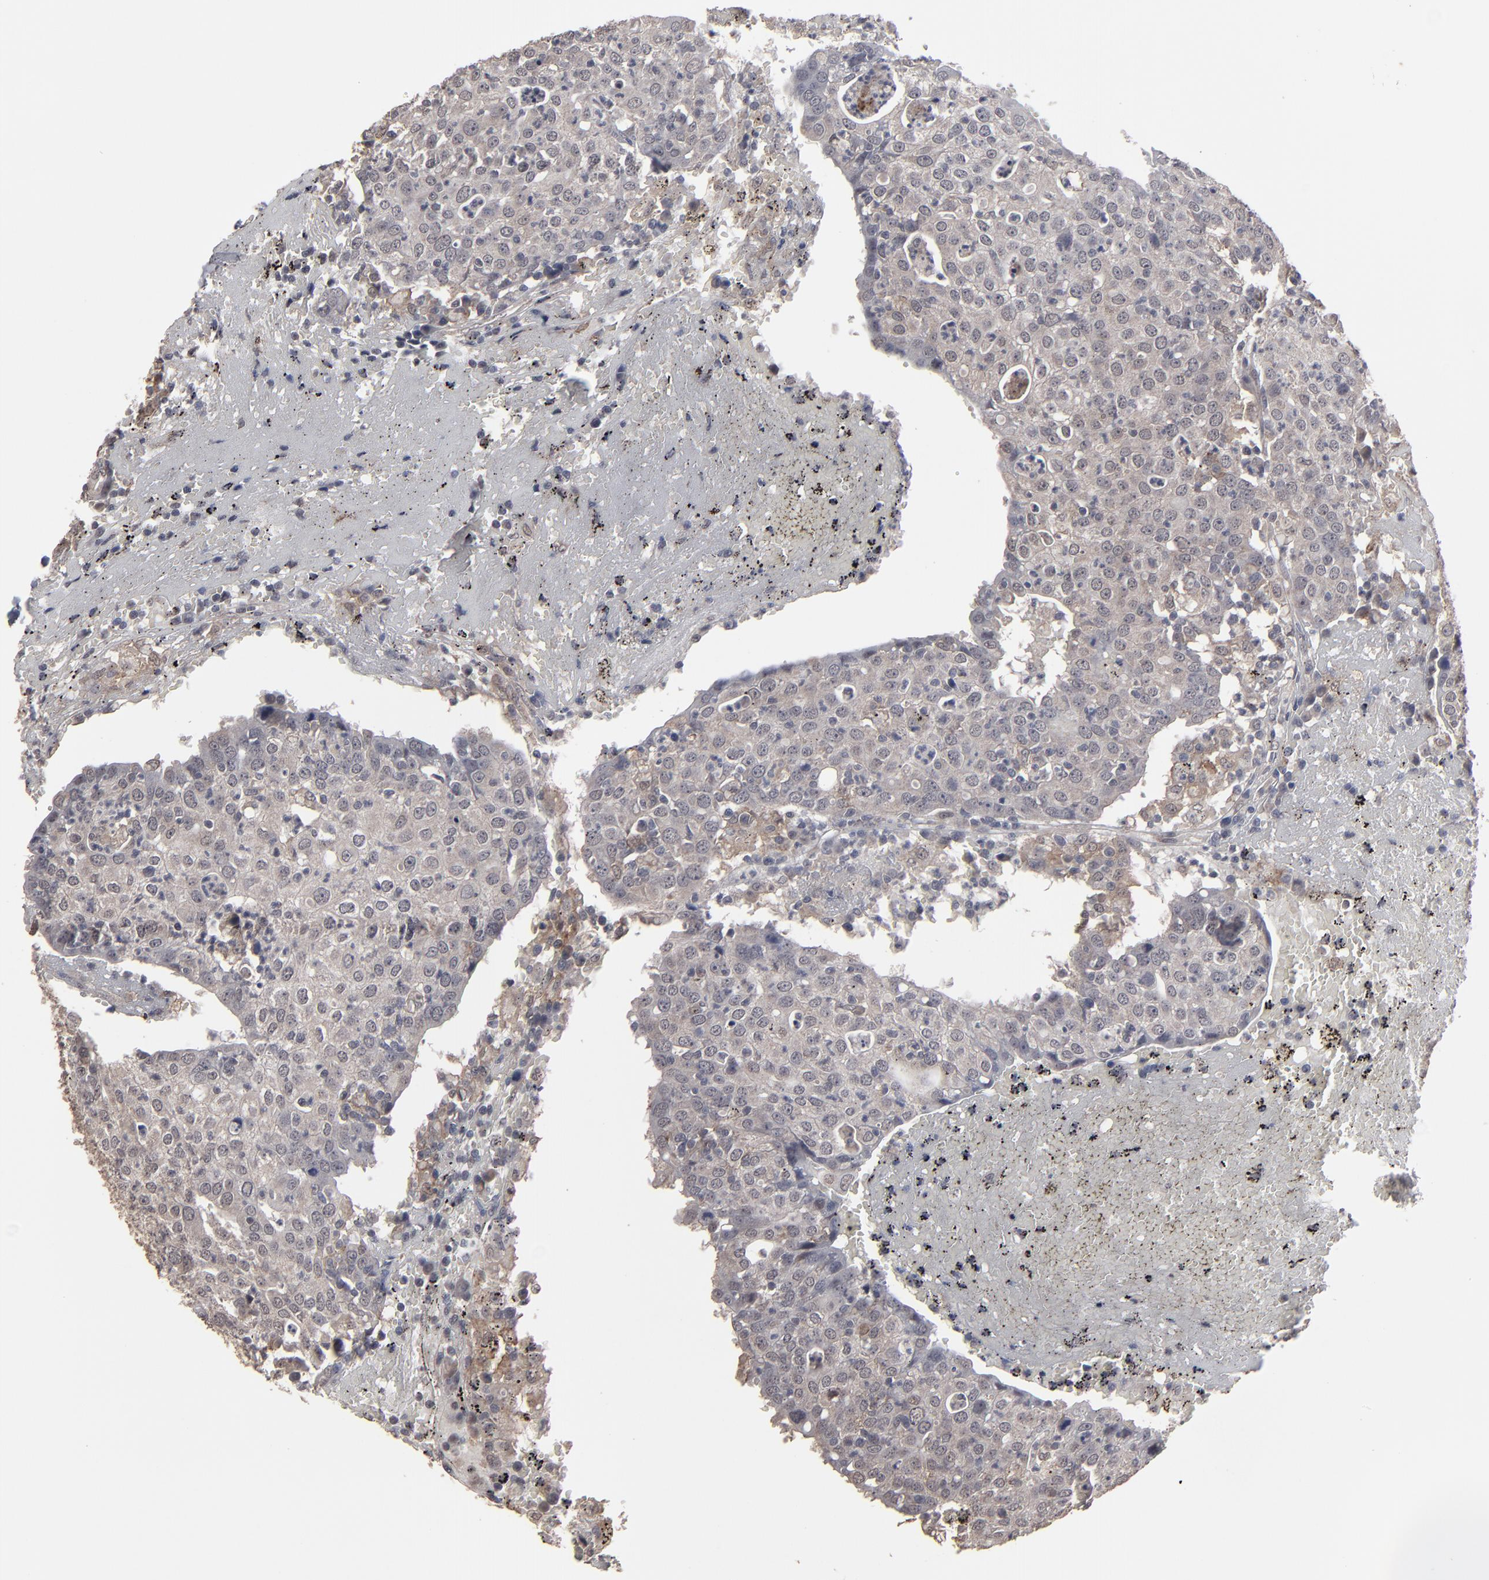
{"staining": {"intensity": "weak", "quantity": ">75%", "location": "cytoplasmic/membranous"}, "tissue": "head and neck cancer", "cell_type": "Tumor cells", "image_type": "cancer", "snomed": [{"axis": "morphology", "description": "Adenocarcinoma, NOS"}, {"axis": "topography", "description": "Salivary gland"}, {"axis": "topography", "description": "Head-Neck"}], "caption": "An immunohistochemistry (IHC) histopathology image of tumor tissue is shown. Protein staining in brown labels weak cytoplasmic/membranous positivity in head and neck cancer (adenocarcinoma) within tumor cells.", "gene": "SLC22A17", "patient": {"sex": "female", "age": 65}}